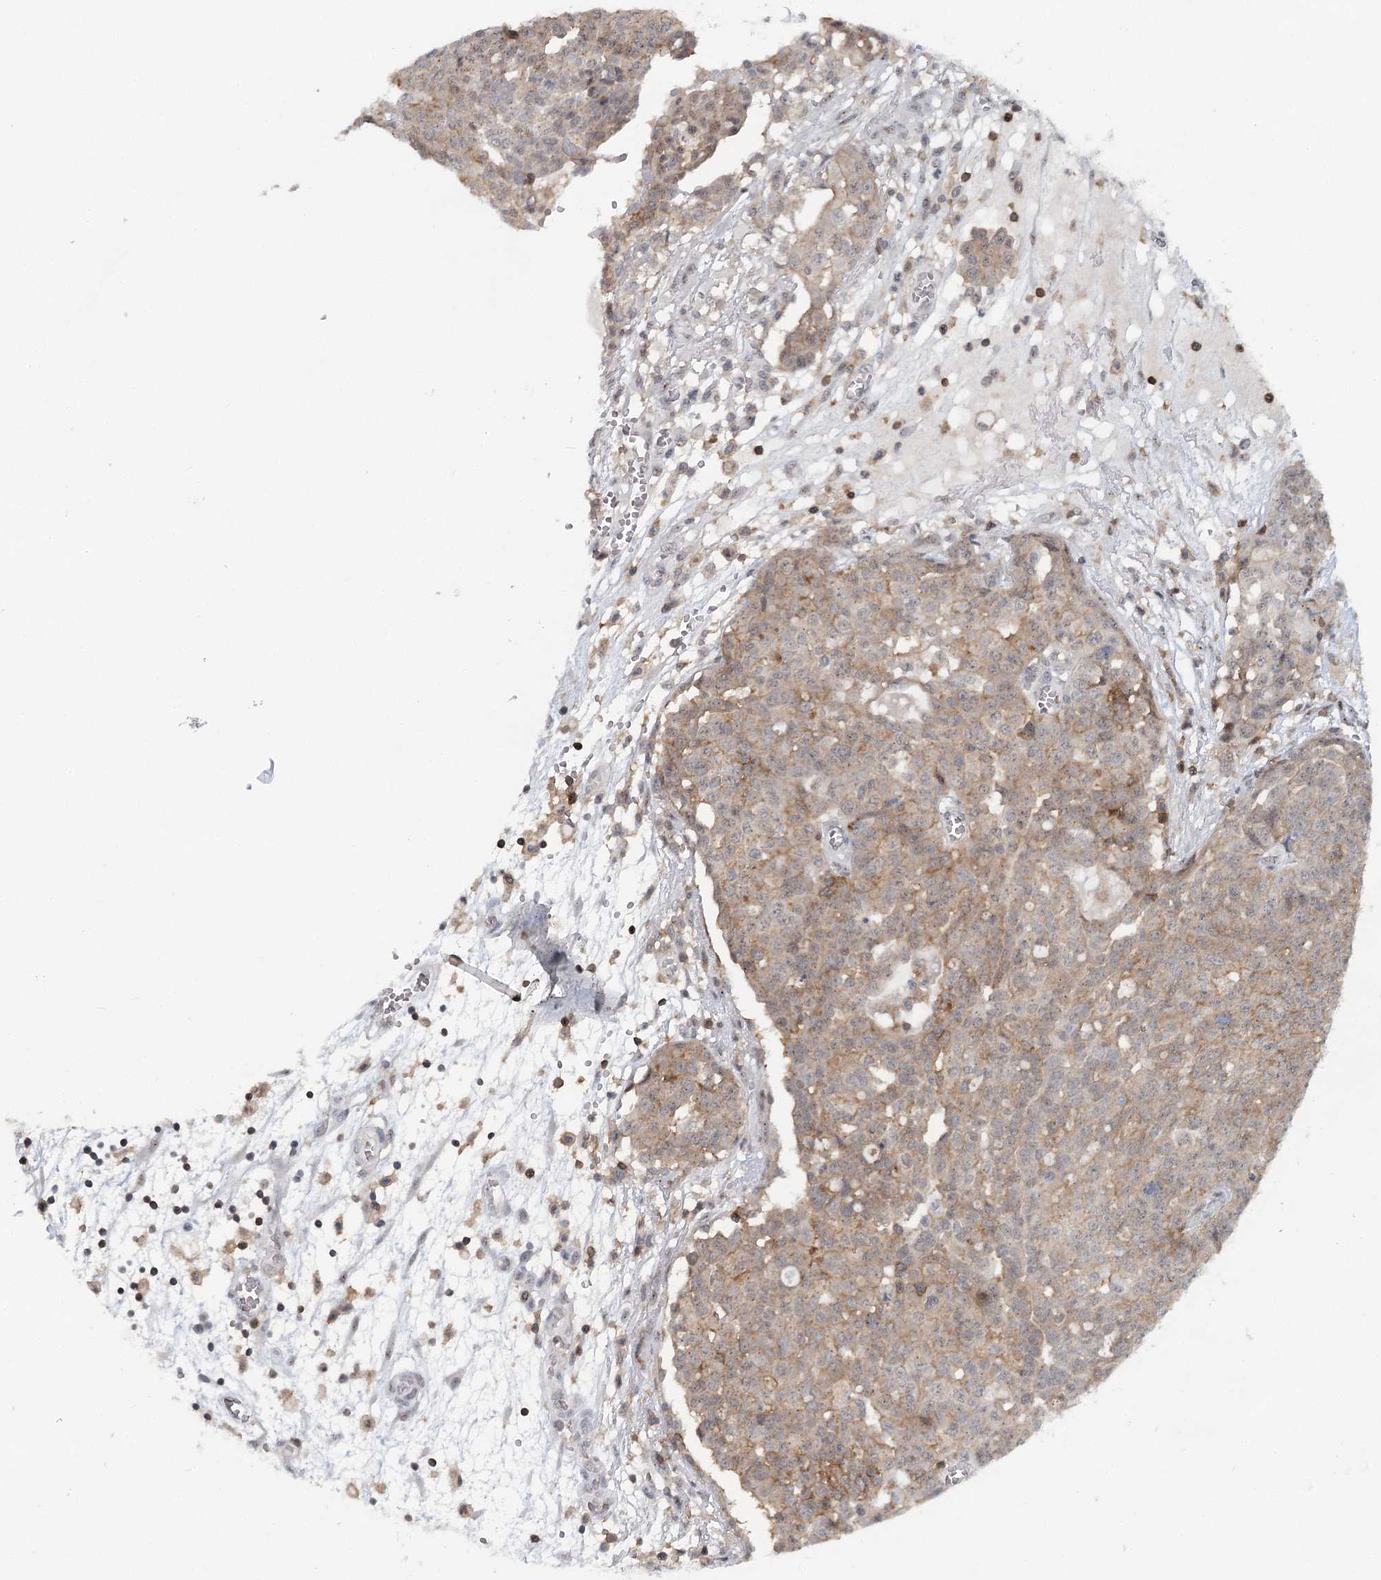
{"staining": {"intensity": "weak", "quantity": "<25%", "location": "cytoplasmic/membranous,nuclear"}, "tissue": "ovarian cancer", "cell_type": "Tumor cells", "image_type": "cancer", "snomed": [{"axis": "morphology", "description": "Cystadenocarcinoma, serous, NOS"}, {"axis": "topography", "description": "Soft tissue"}, {"axis": "topography", "description": "Ovary"}], "caption": "High magnification brightfield microscopy of ovarian cancer (serous cystadenocarcinoma) stained with DAB (brown) and counterstained with hematoxylin (blue): tumor cells show no significant expression. (Stains: DAB immunohistochemistry (IHC) with hematoxylin counter stain, Microscopy: brightfield microscopy at high magnification).", "gene": "CDC42SE2", "patient": {"sex": "female", "age": 57}}